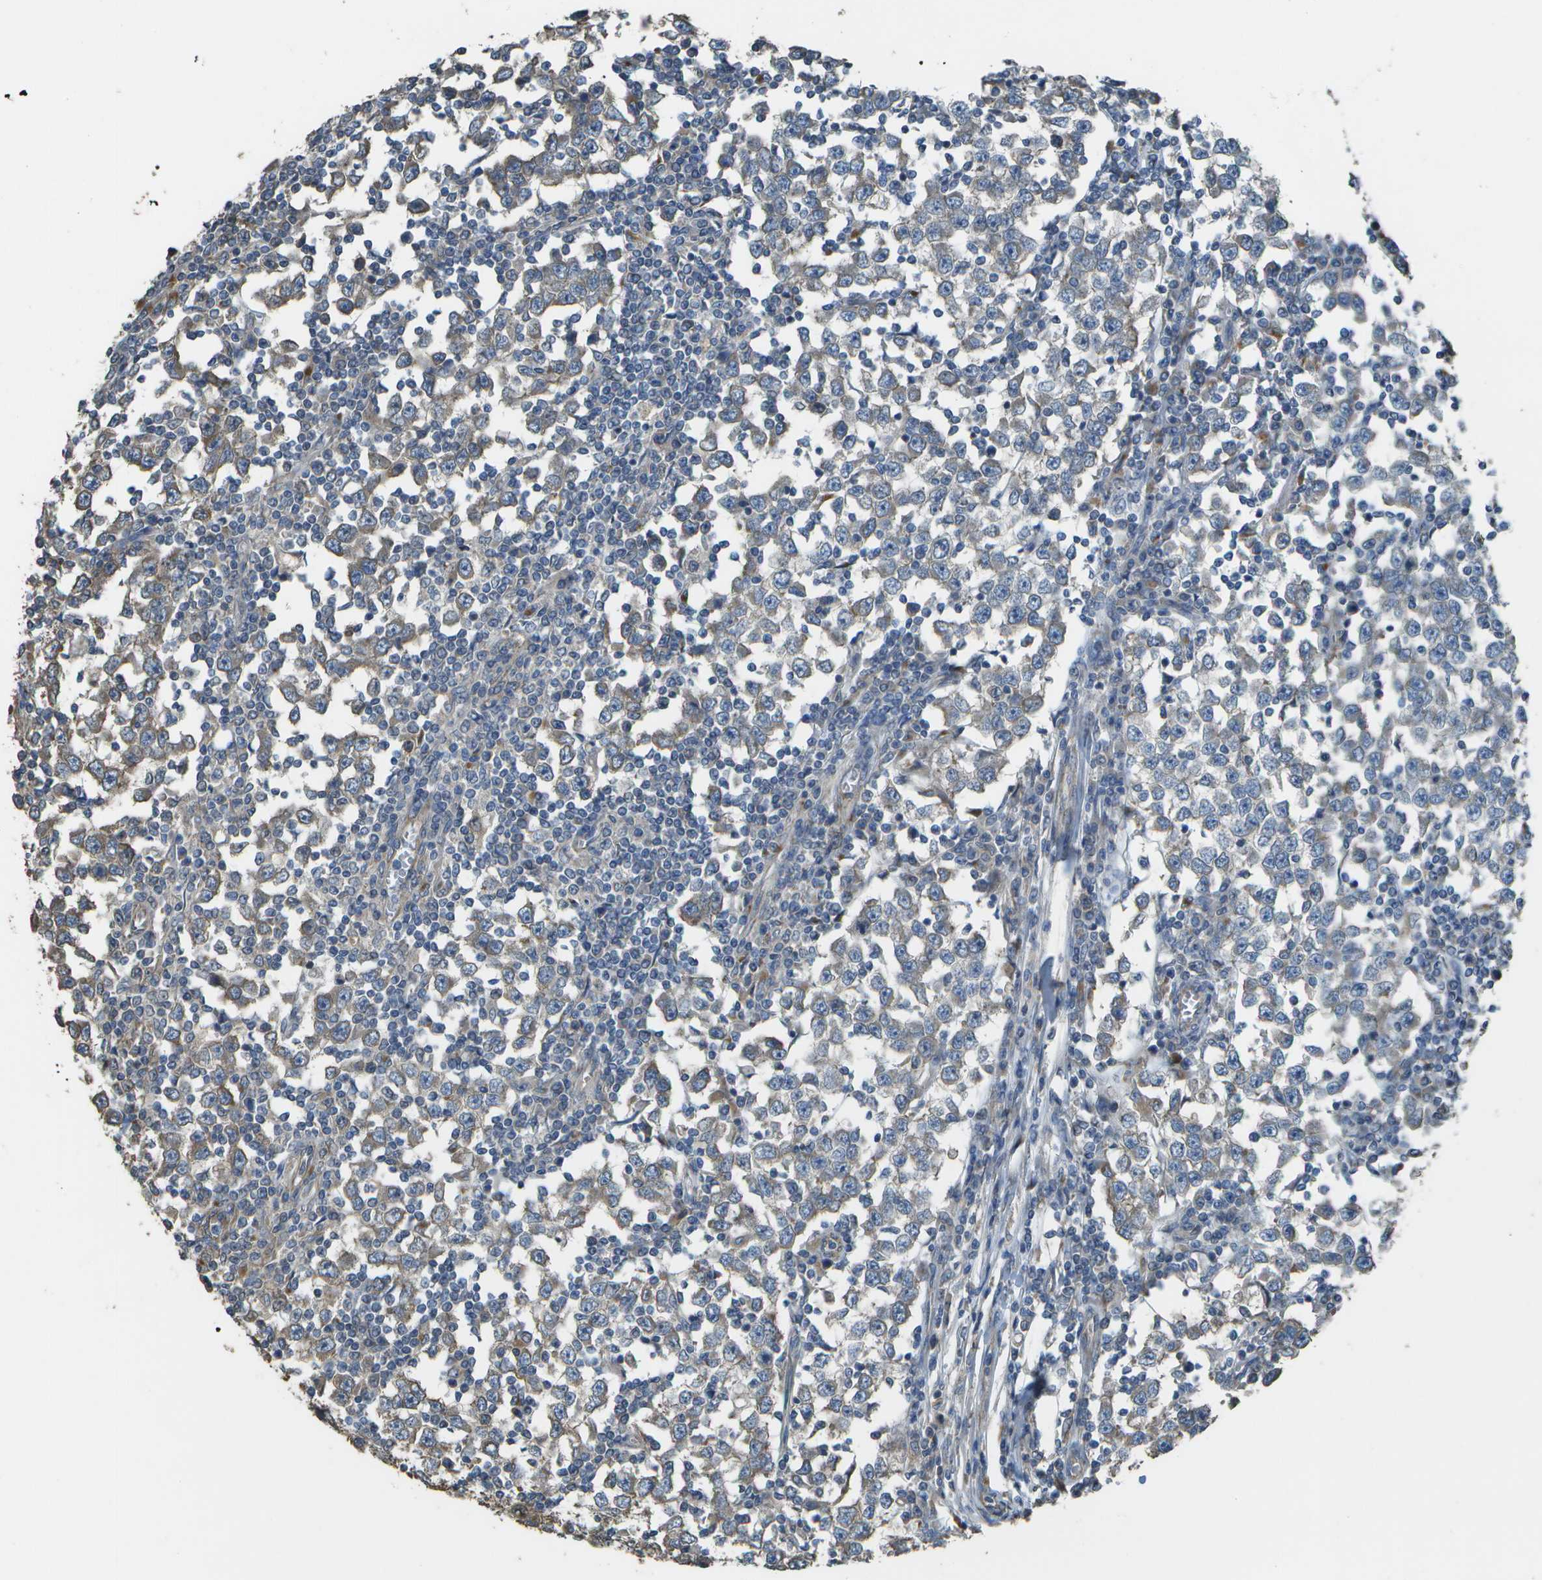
{"staining": {"intensity": "weak", "quantity": "25%-75%", "location": "cytoplasmic/membranous"}, "tissue": "testis cancer", "cell_type": "Tumor cells", "image_type": "cancer", "snomed": [{"axis": "morphology", "description": "Seminoma, NOS"}, {"axis": "topography", "description": "Testis"}], "caption": "Testis cancer tissue demonstrates weak cytoplasmic/membranous expression in about 25%-75% of tumor cells The staining is performed using DAB (3,3'-diaminobenzidine) brown chromogen to label protein expression. The nuclei are counter-stained blue using hematoxylin.", "gene": "CLNS1A", "patient": {"sex": "male", "age": 65}}